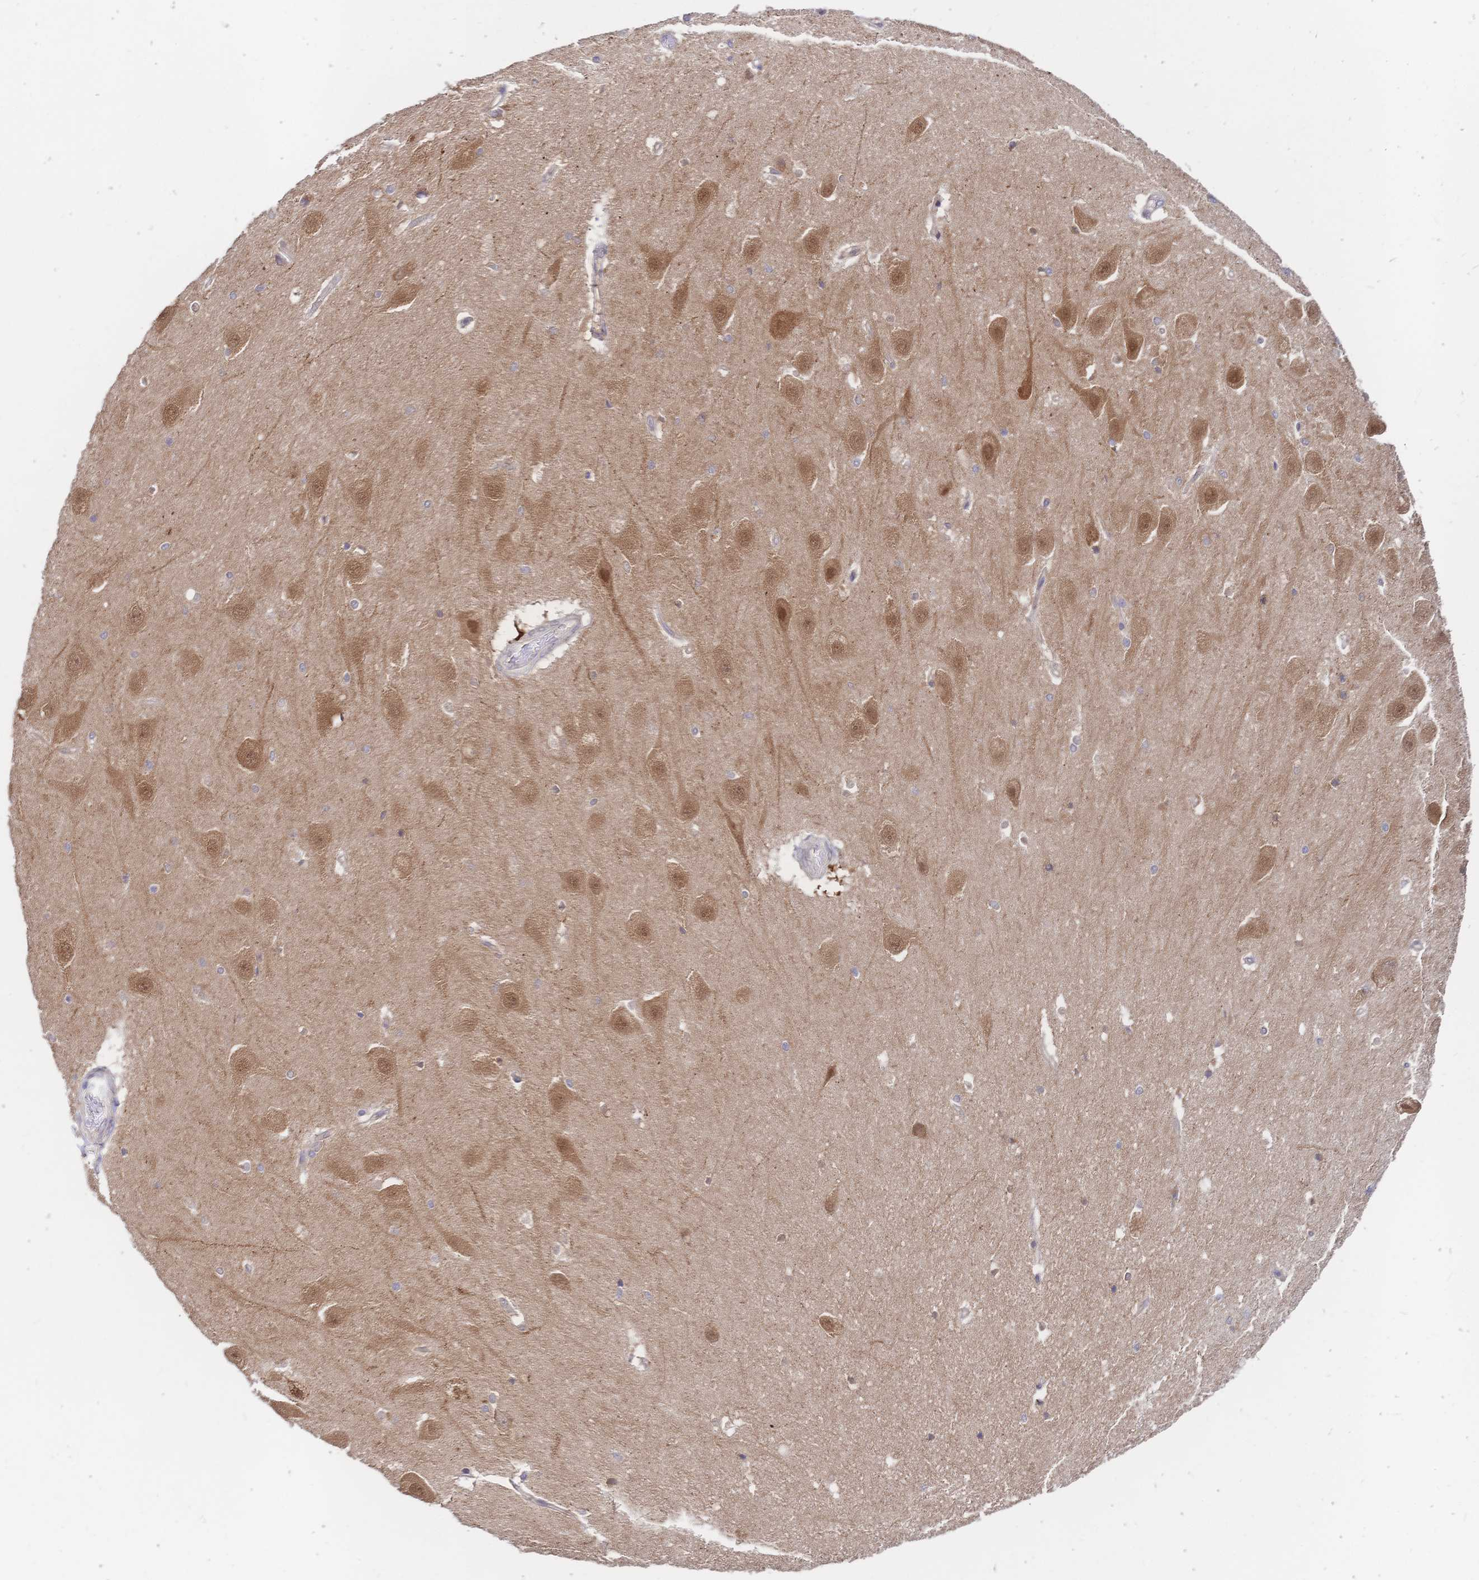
{"staining": {"intensity": "negative", "quantity": "none", "location": "none"}, "tissue": "hippocampus", "cell_type": "Glial cells", "image_type": "normal", "snomed": [{"axis": "morphology", "description": "Normal tissue, NOS"}, {"axis": "topography", "description": "Hippocampus"}], "caption": "Protein analysis of unremarkable hippocampus exhibits no significant positivity in glial cells.", "gene": "LMO4", "patient": {"sex": "male", "age": 63}}